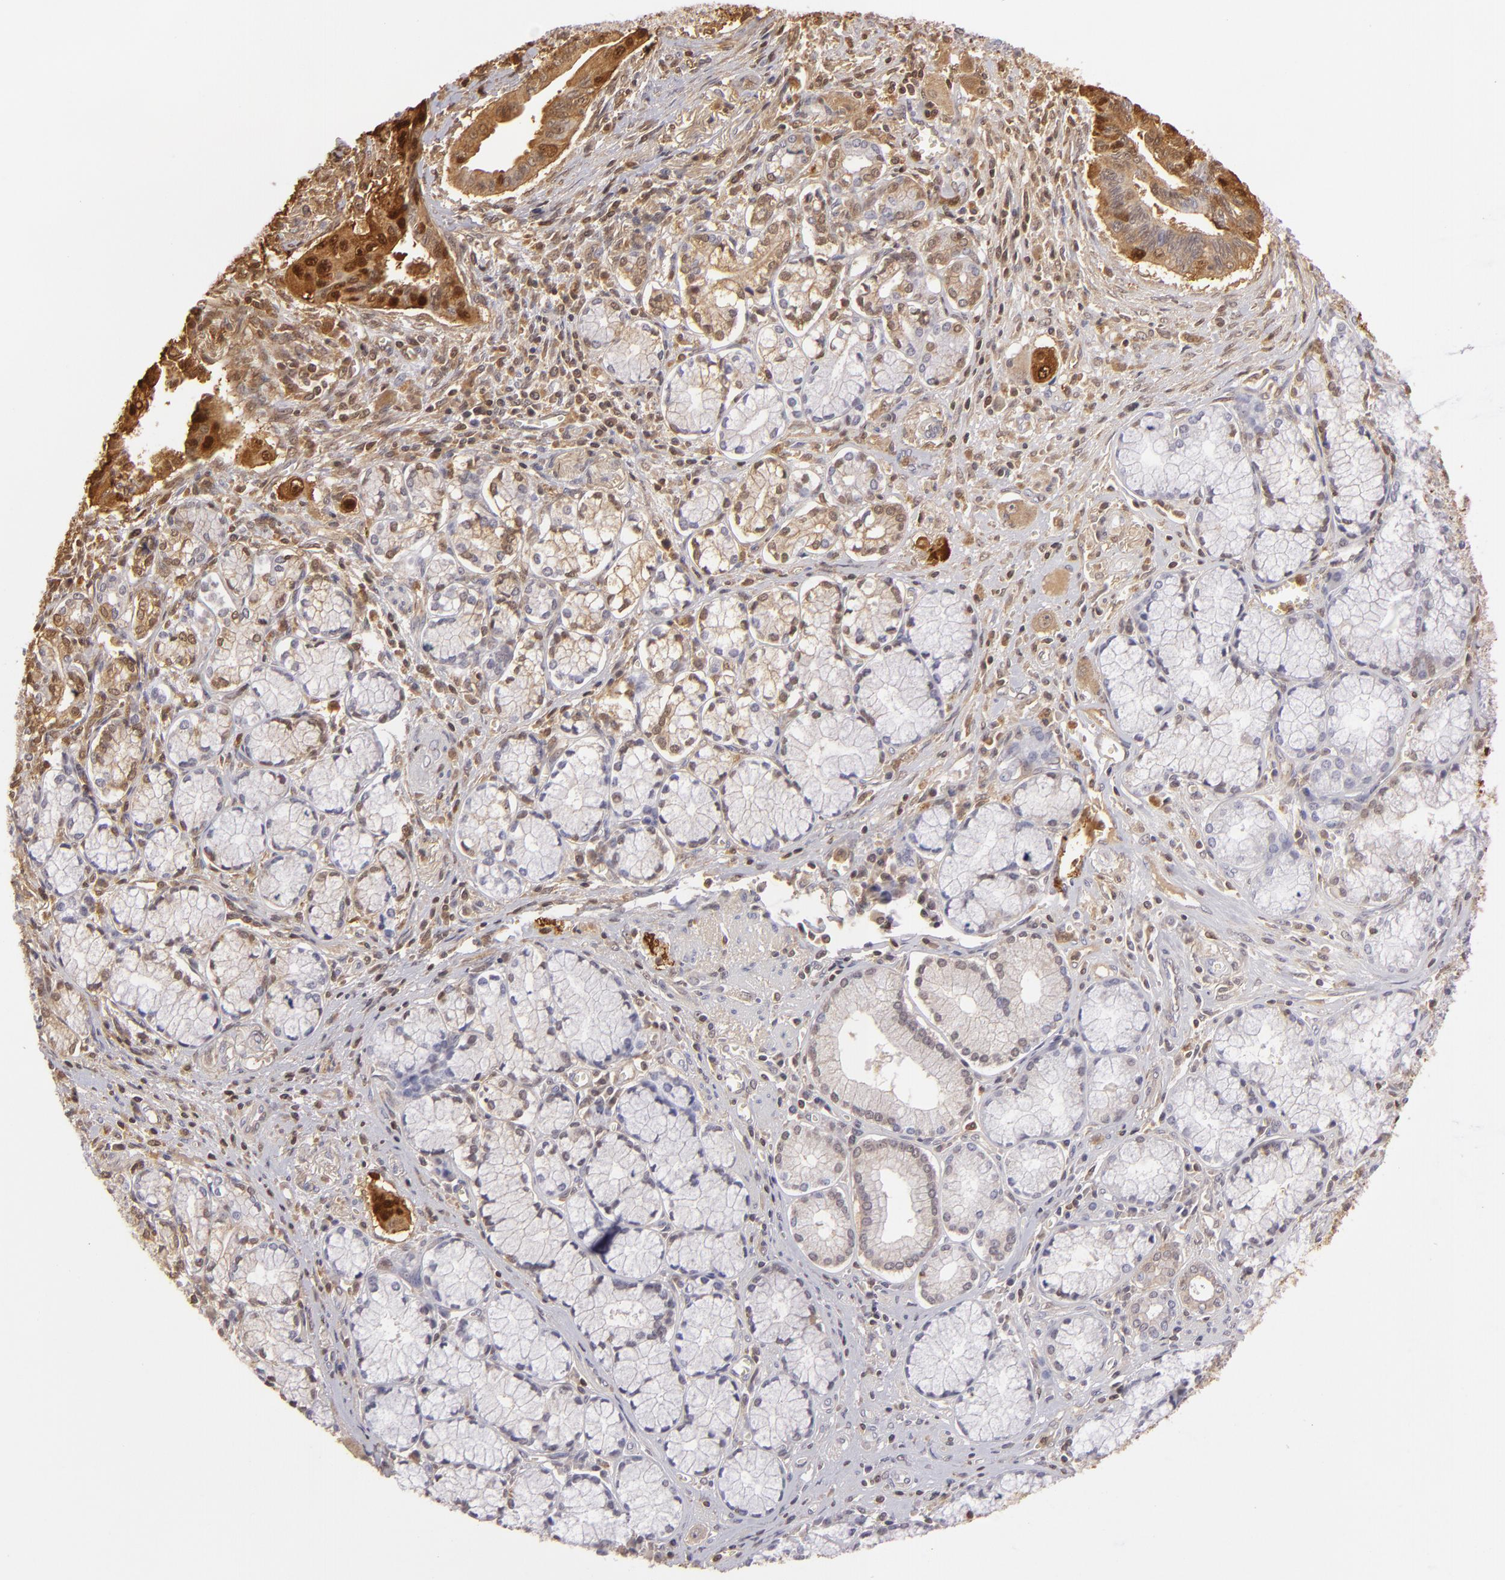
{"staining": {"intensity": "moderate", "quantity": "<25%", "location": "cytoplasmic/membranous,nuclear"}, "tissue": "pancreatic cancer", "cell_type": "Tumor cells", "image_type": "cancer", "snomed": [{"axis": "morphology", "description": "Adenocarcinoma, NOS"}, {"axis": "topography", "description": "Pancreas"}], "caption": "Immunohistochemical staining of human adenocarcinoma (pancreatic) displays low levels of moderate cytoplasmic/membranous and nuclear protein expression in approximately <25% of tumor cells.", "gene": "S100A2", "patient": {"sex": "male", "age": 77}}